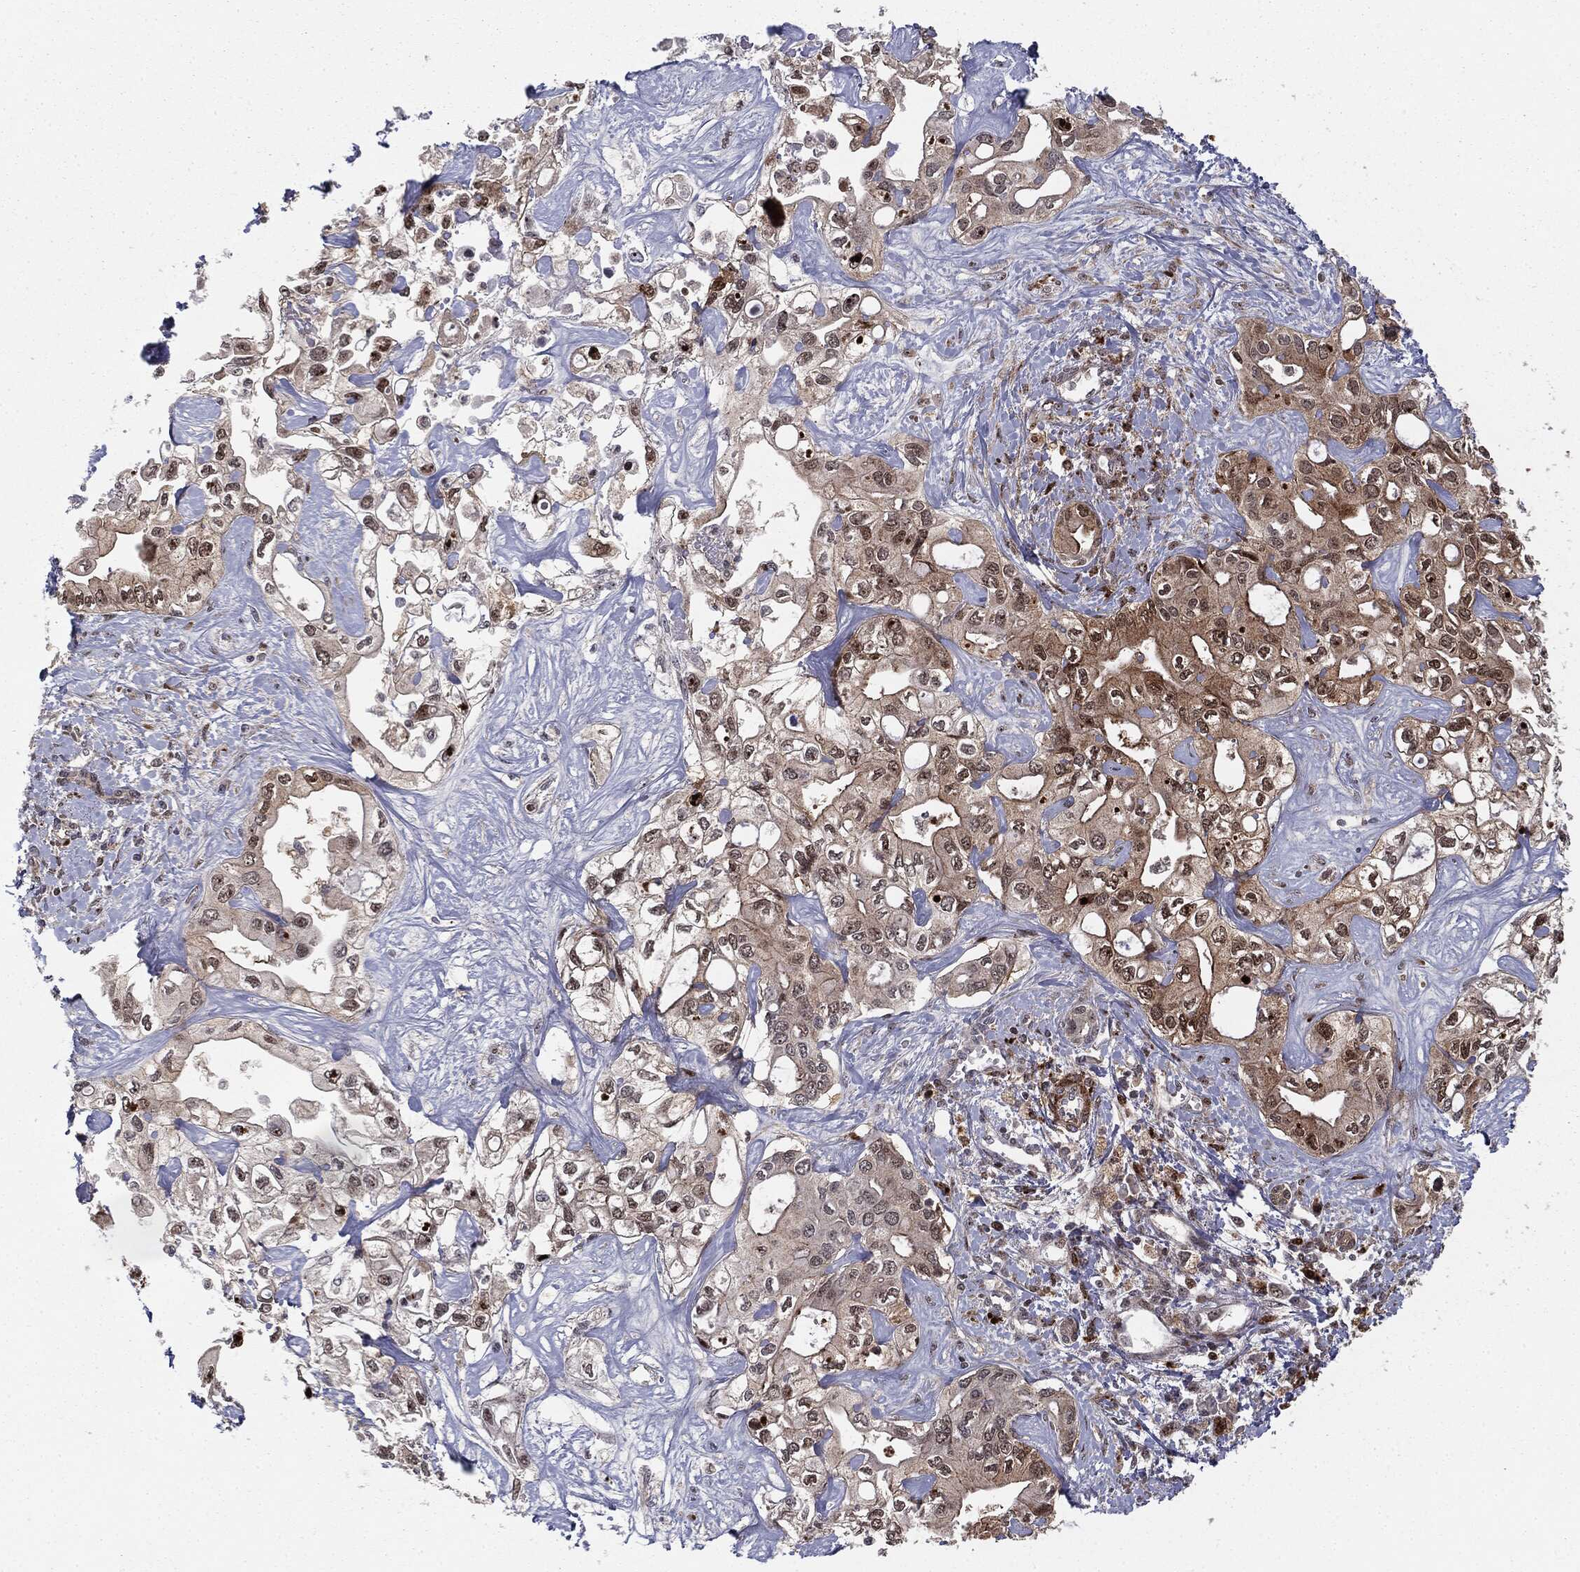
{"staining": {"intensity": "moderate", "quantity": "<25%", "location": "cytoplasmic/membranous,nuclear"}, "tissue": "liver cancer", "cell_type": "Tumor cells", "image_type": "cancer", "snomed": [{"axis": "morphology", "description": "Cholangiocarcinoma"}, {"axis": "topography", "description": "Liver"}], "caption": "DAB (3,3'-diaminobenzidine) immunohistochemical staining of liver cholangiocarcinoma reveals moderate cytoplasmic/membranous and nuclear protein expression in approximately <25% of tumor cells.", "gene": "PTEN", "patient": {"sex": "female", "age": 64}}